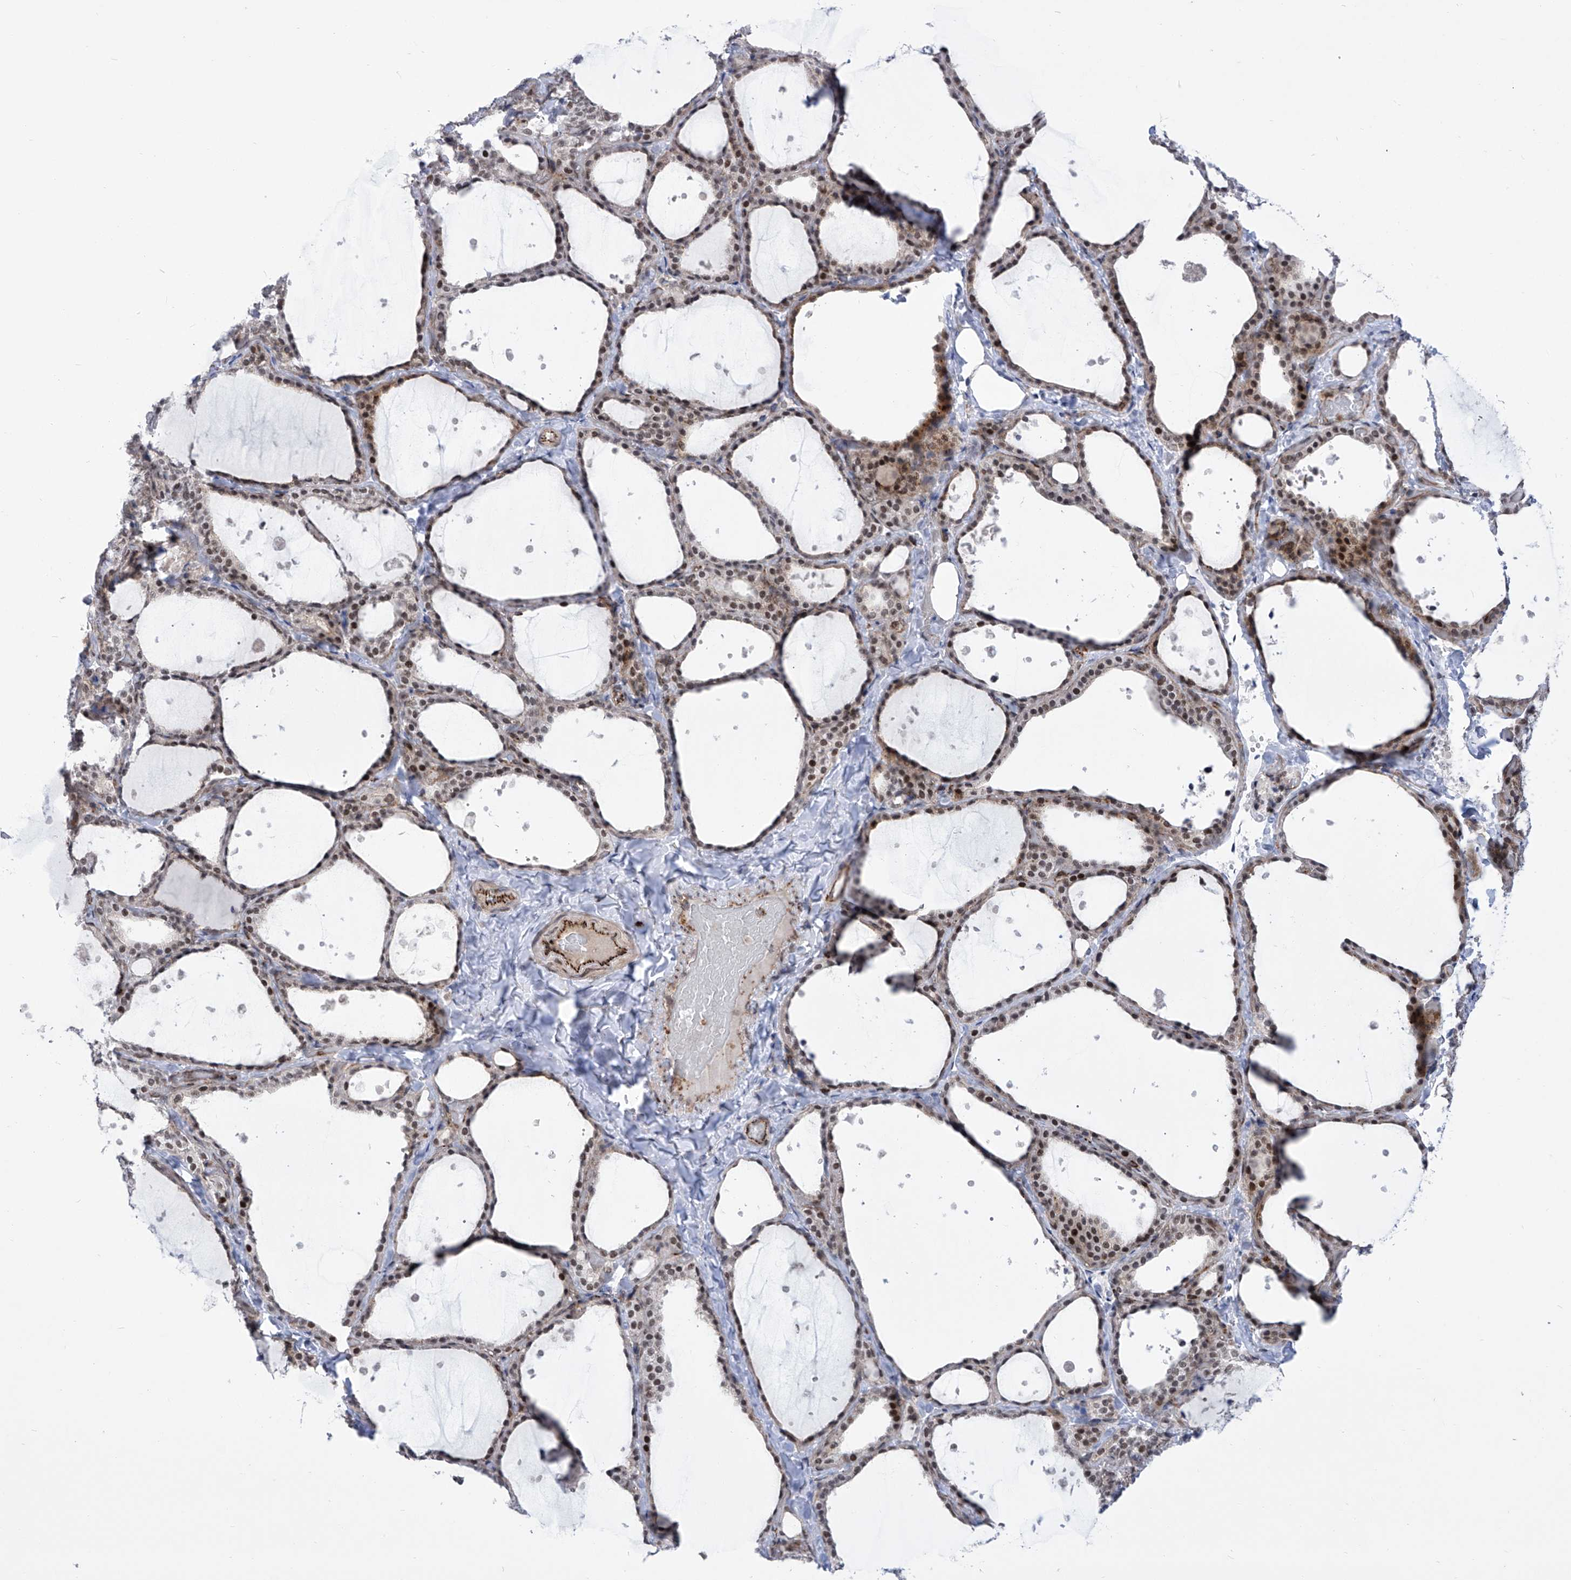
{"staining": {"intensity": "moderate", "quantity": ">75%", "location": "cytoplasmic/membranous,nuclear"}, "tissue": "thyroid gland", "cell_type": "Glandular cells", "image_type": "normal", "snomed": [{"axis": "morphology", "description": "Normal tissue, NOS"}, {"axis": "topography", "description": "Thyroid gland"}], "caption": "Thyroid gland stained with a brown dye reveals moderate cytoplasmic/membranous,nuclear positive positivity in approximately >75% of glandular cells.", "gene": "CEP290", "patient": {"sex": "female", "age": 44}}